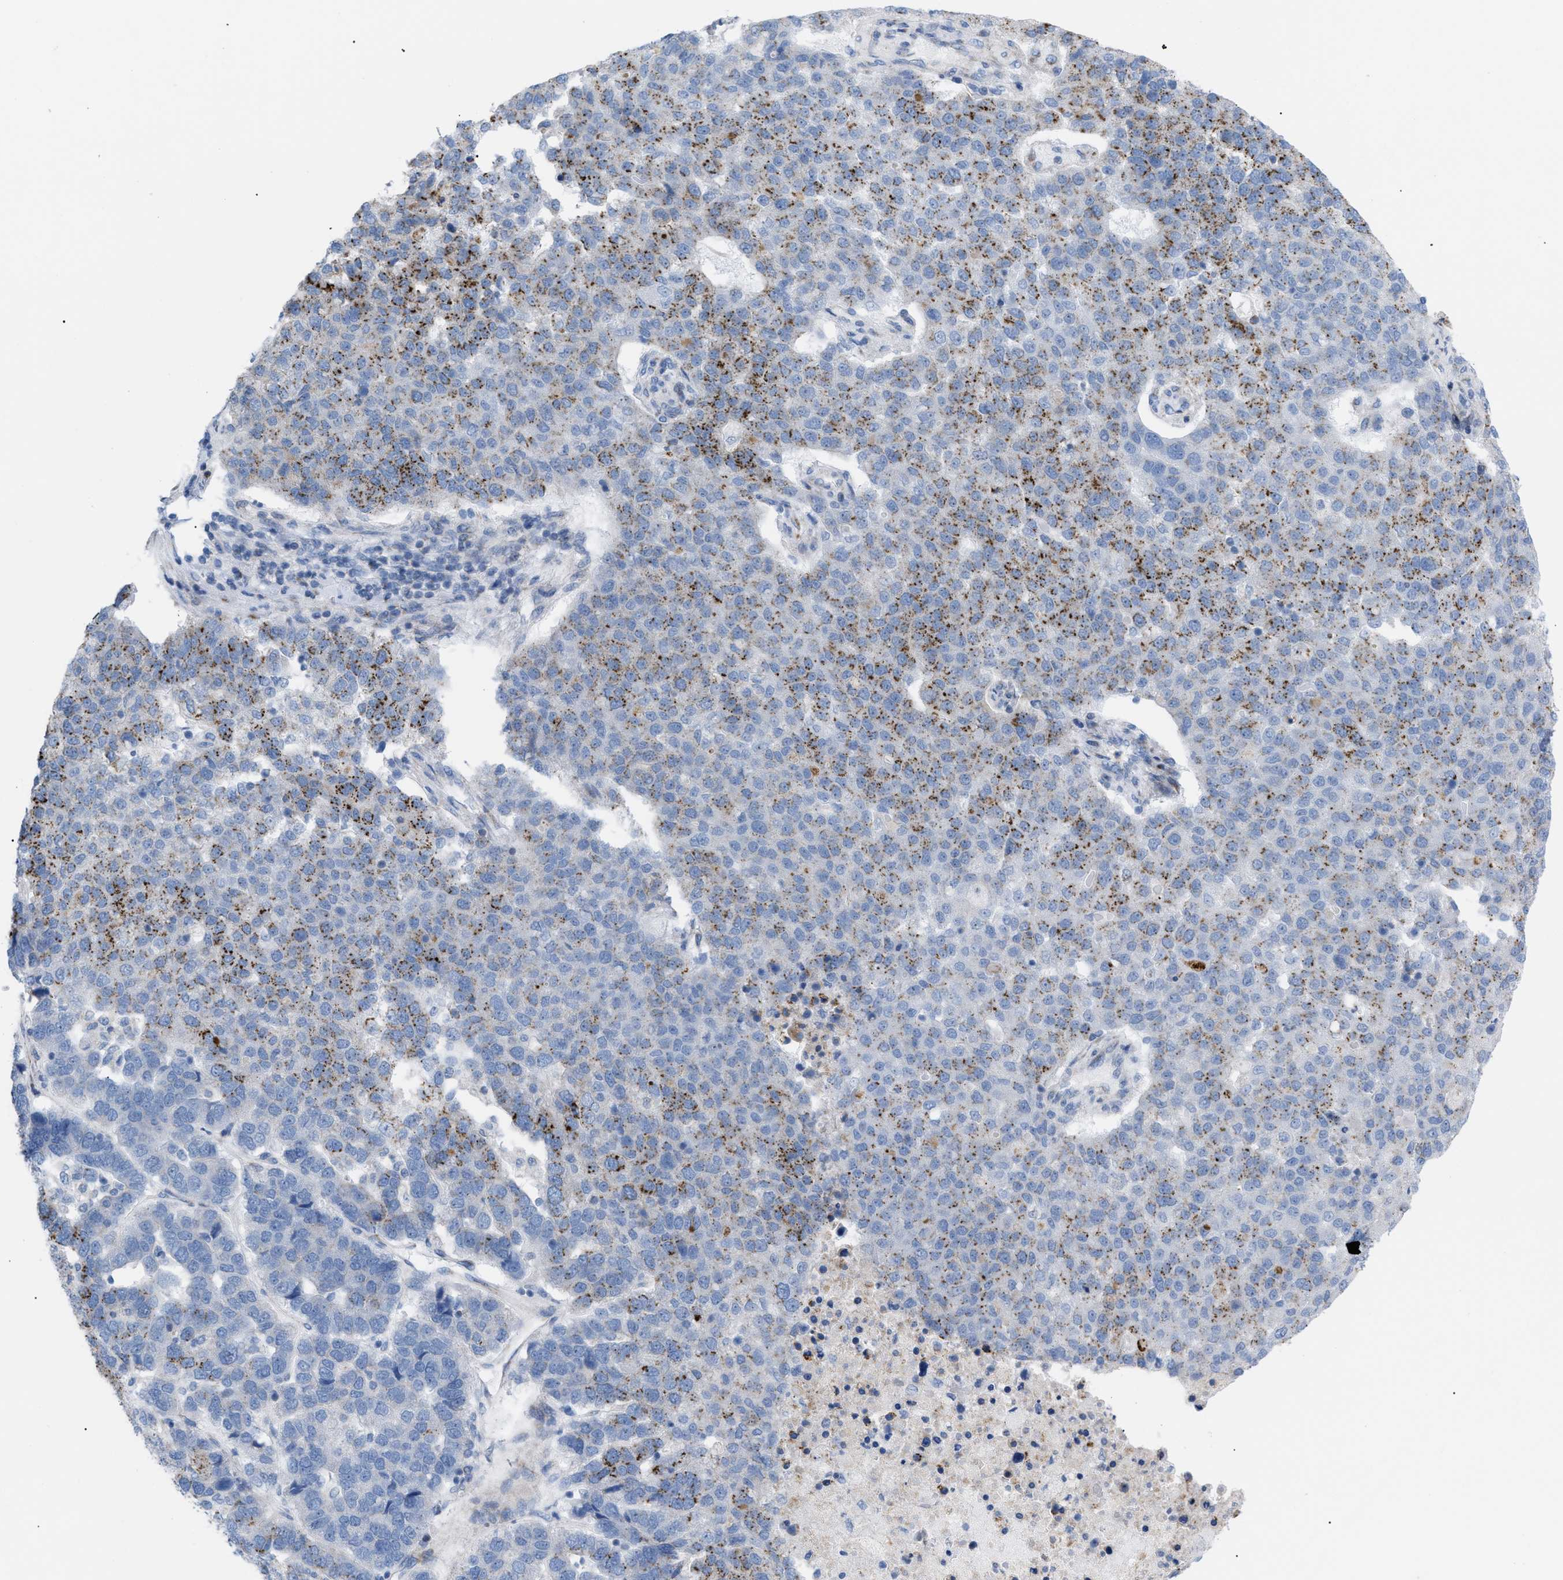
{"staining": {"intensity": "moderate", "quantity": "25%-75%", "location": "cytoplasmic/membranous"}, "tissue": "pancreatic cancer", "cell_type": "Tumor cells", "image_type": "cancer", "snomed": [{"axis": "morphology", "description": "Adenocarcinoma, NOS"}, {"axis": "topography", "description": "Pancreas"}], "caption": "Human pancreatic cancer stained with a brown dye demonstrates moderate cytoplasmic/membranous positive expression in about 25%-75% of tumor cells.", "gene": "TMEM17", "patient": {"sex": "female", "age": 61}}